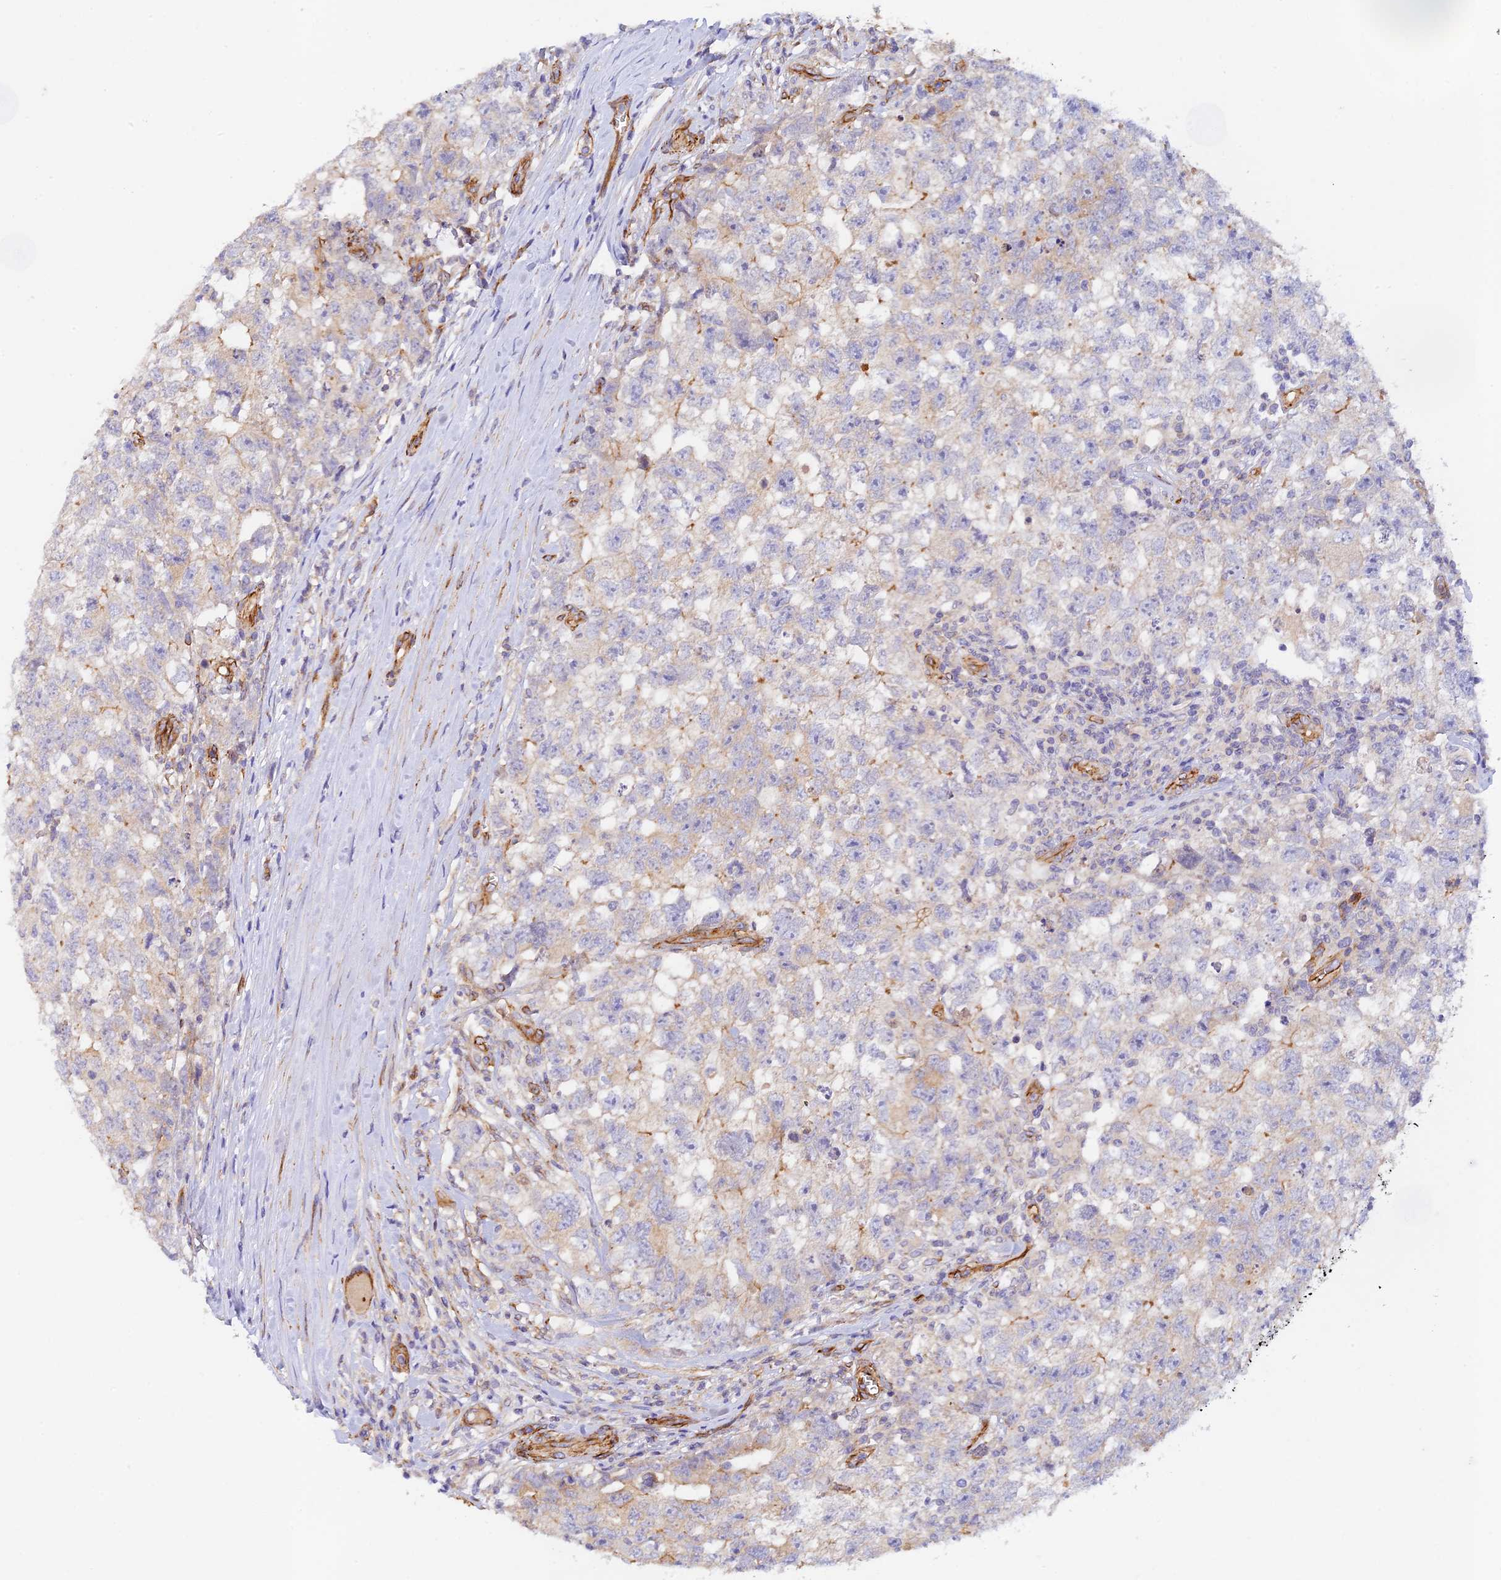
{"staining": {"intensity": "weak", "quantity": "<25%", "location": "cytoplasmic/membranous"}, "tissue": "testis cancer", "cell_type": "Tumor cells", "image_type": "cancer", "snomed": [{"axis": "morphology", "description": "Seminoma, NOS"}, {"axis": "morphology", "description": "Carcinoma, Embryonal, NOS"}, {"axis": "topography", "description": "Testis"}], "caption": "This is an immunohistochemistry (IHC) photomicrograph of human testis cancer. There is no staining in tumor cells.", "gene": "MYO9A", "patient": {"sex": "male", "age": 29}}